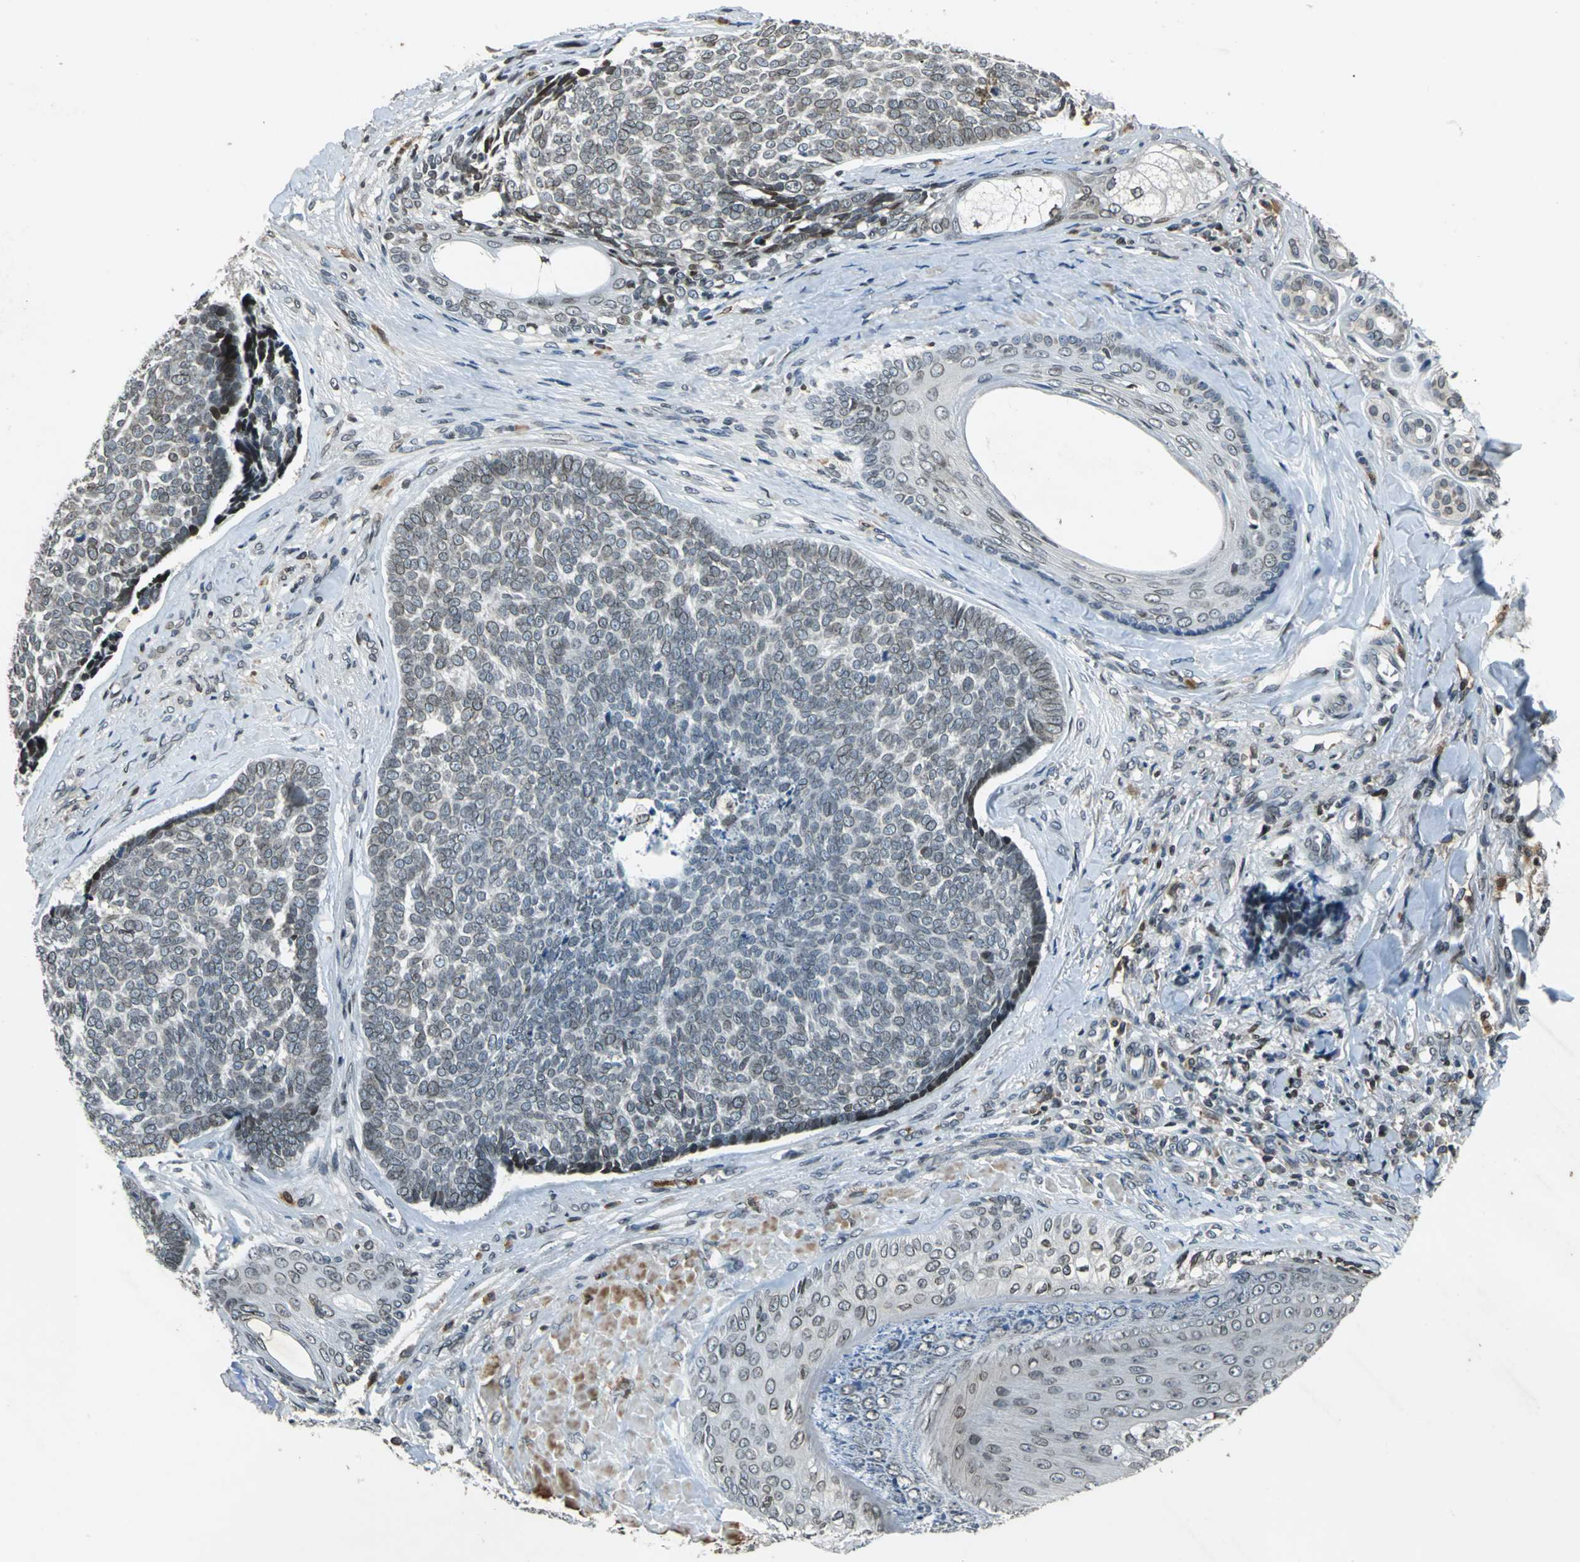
{"staining": {"intensity": "strong", "quantity": "<25%", "location": "cytoplasmic/membranous,nuclear"}, "tissue": "skin cancer", "cell_type": "Tumor cells", "image_type": "cancer", "snomed": [{"axis": "morphology", "description": "Basal cell carcinoma"}, {"axis": "topography", "description": "Skin"}], "caption": "This histopathology image demonstrates basal cell carcinoma (skin) stained with immunohistochemistry (IHC) to label a protein in brown. The cytoplasmic/membranous and nuclear of tumor cells show strong positivity for the protein. Nuclei are counter-stained blue.", "gene": "BRIP1", "patient": {"sex": "male", "age": 84}}